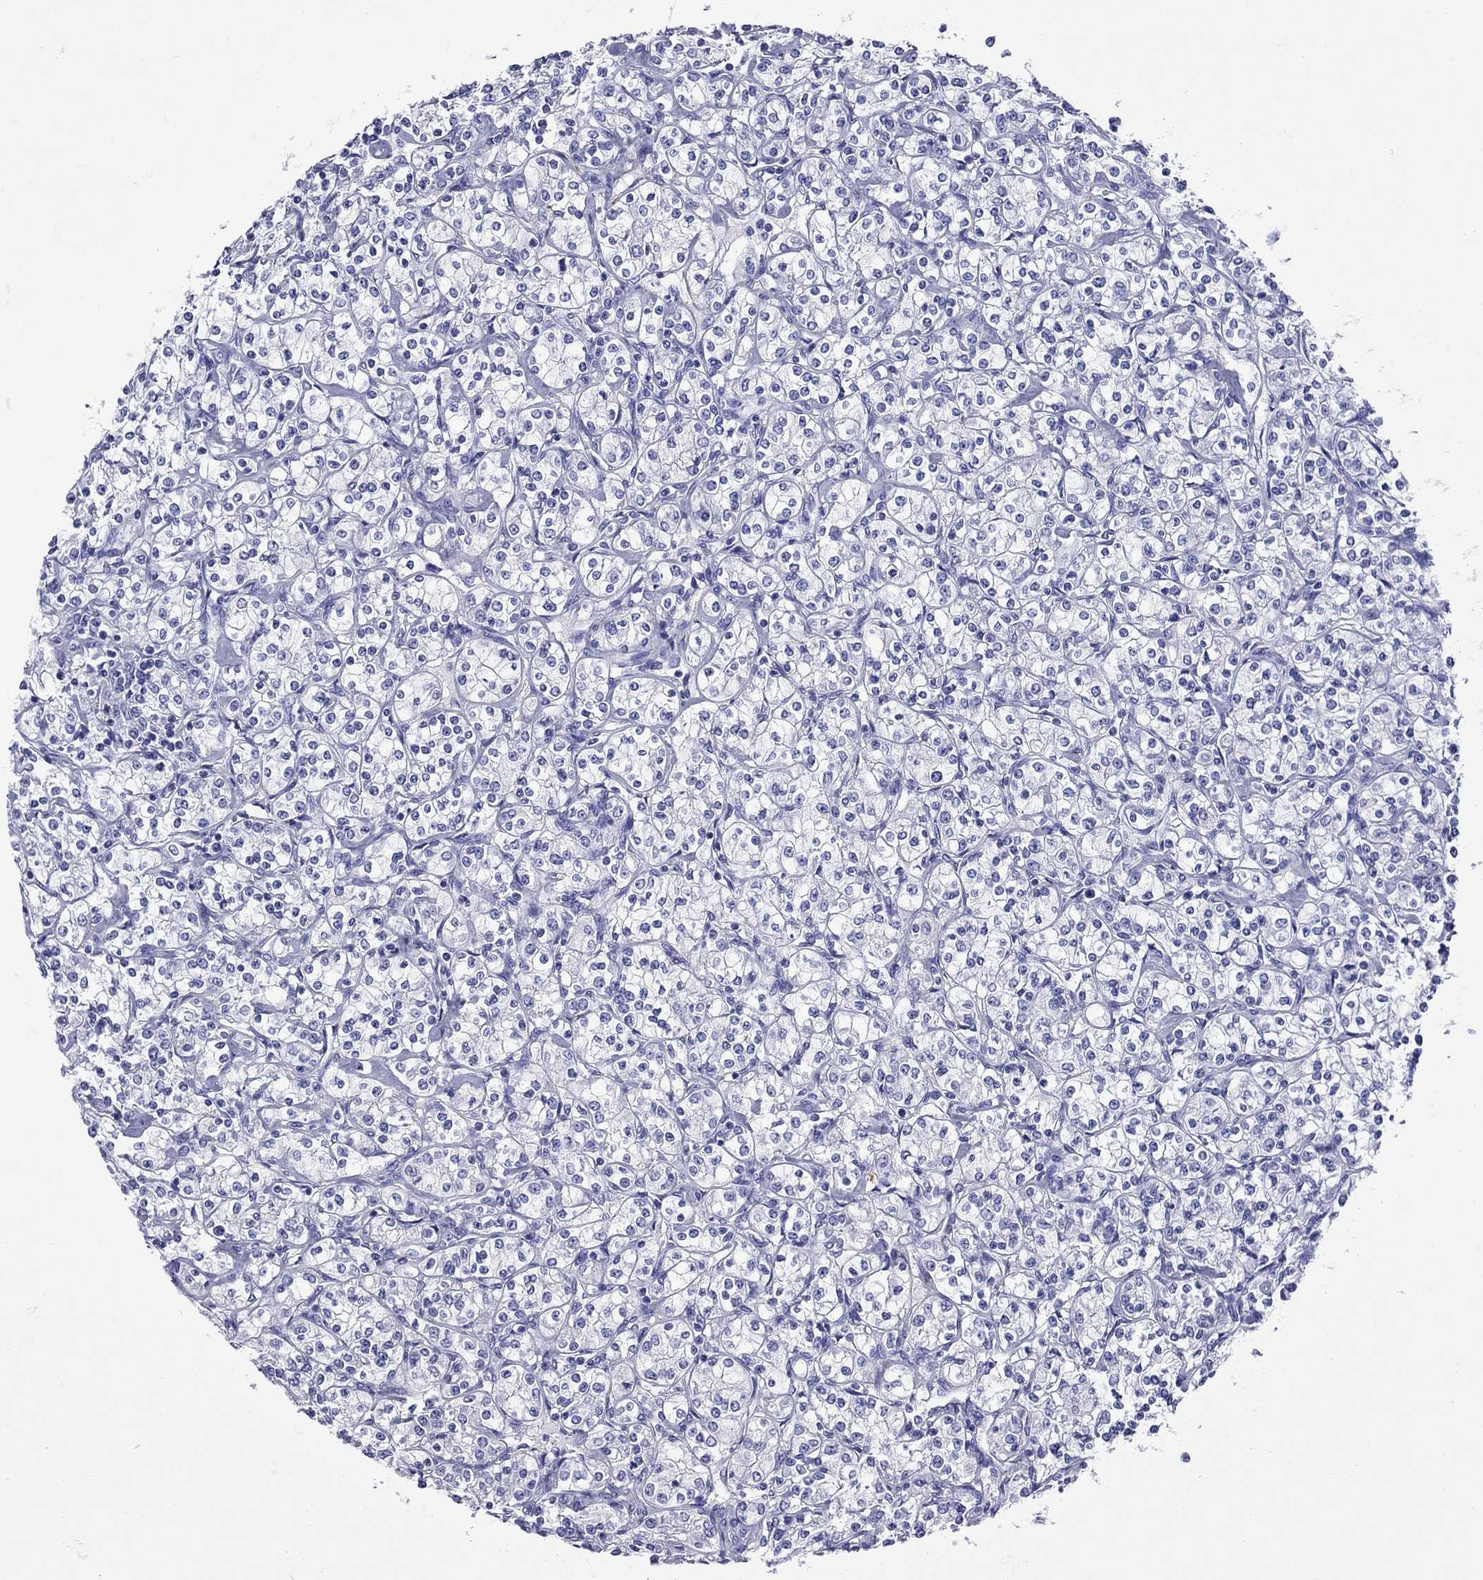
{"staining": {"intensity": "negative", "quantity": "none", "location": "none"}, "tissue": "renal cancer", "cell_type": "Tumor cells", "image_type": "cancer", "snomed": [{"axis": "morphology", "description": "Adenocarcinoma, NOS"}, {"axis": "topography", "description": "Kidney"}], "caption": "Renal cancer (adenocarcinoma) stained for a protein using IHC demonstrates no expression tumor cells.", "gene": "ROM1", "patient": {"sex": "male", "age": 77}}